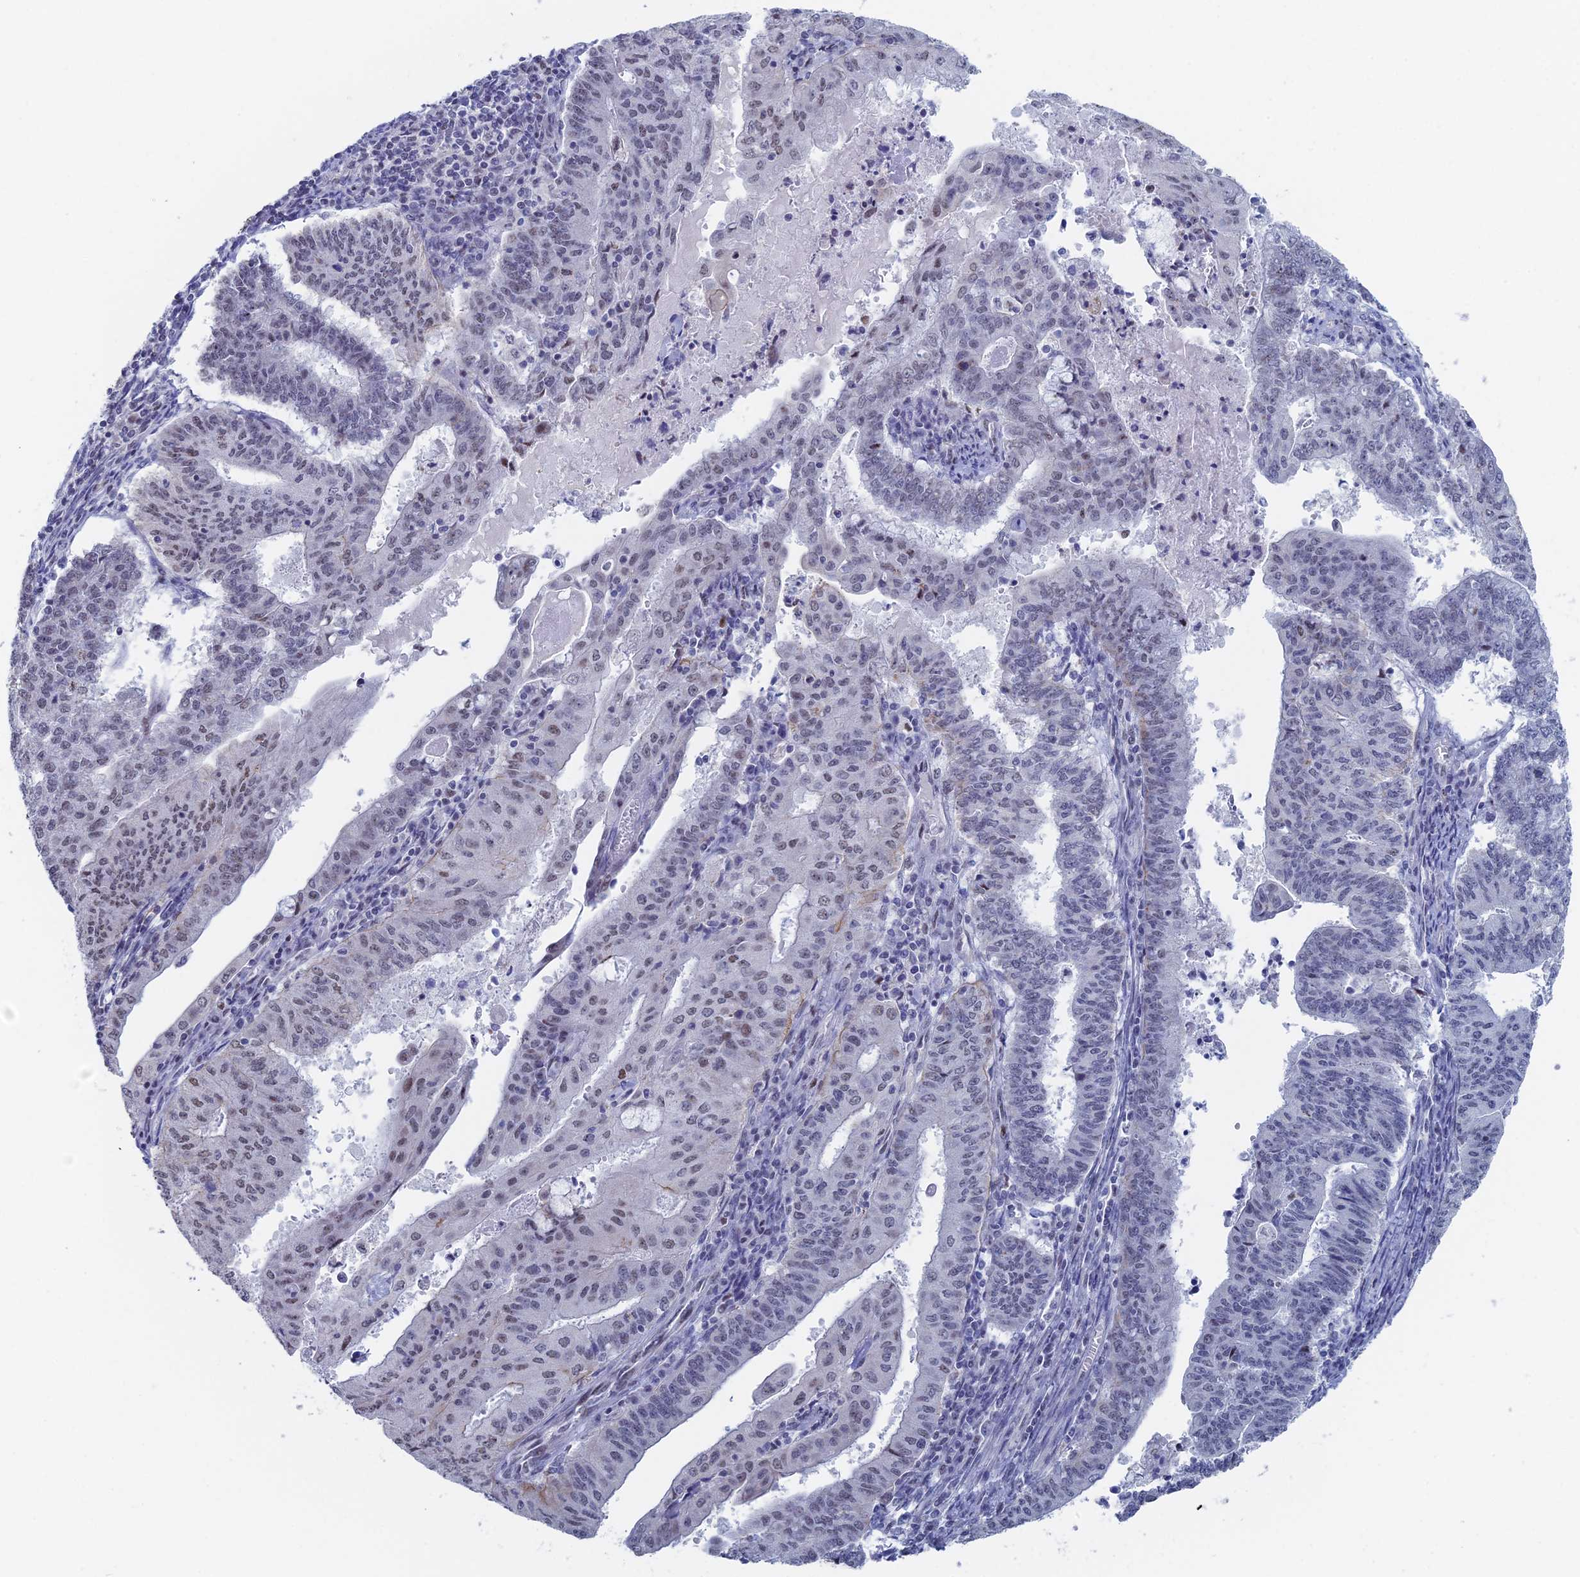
{"staining": {"intensity": "weak", "quantity": "25%-75%", "location": "nuclear"}, "tissue": "endometrial cancer", "cell_type": "Tumor cells", "image_type": "cancer", "snomed": [{"axis": "morphology", "description": "Adenocarcinoma, NOS"}, {"axis": "topography", "description": "Endometrium"}], "caption": "This image exhibits immunohistochemistry (IHC) staining of human adenocarcinoma (endometrial), with low weak nuclear staining in about 25%-75% of tumor cells.", "gene": "GMNC", "patient": {"sex": "female", "age": 59}}